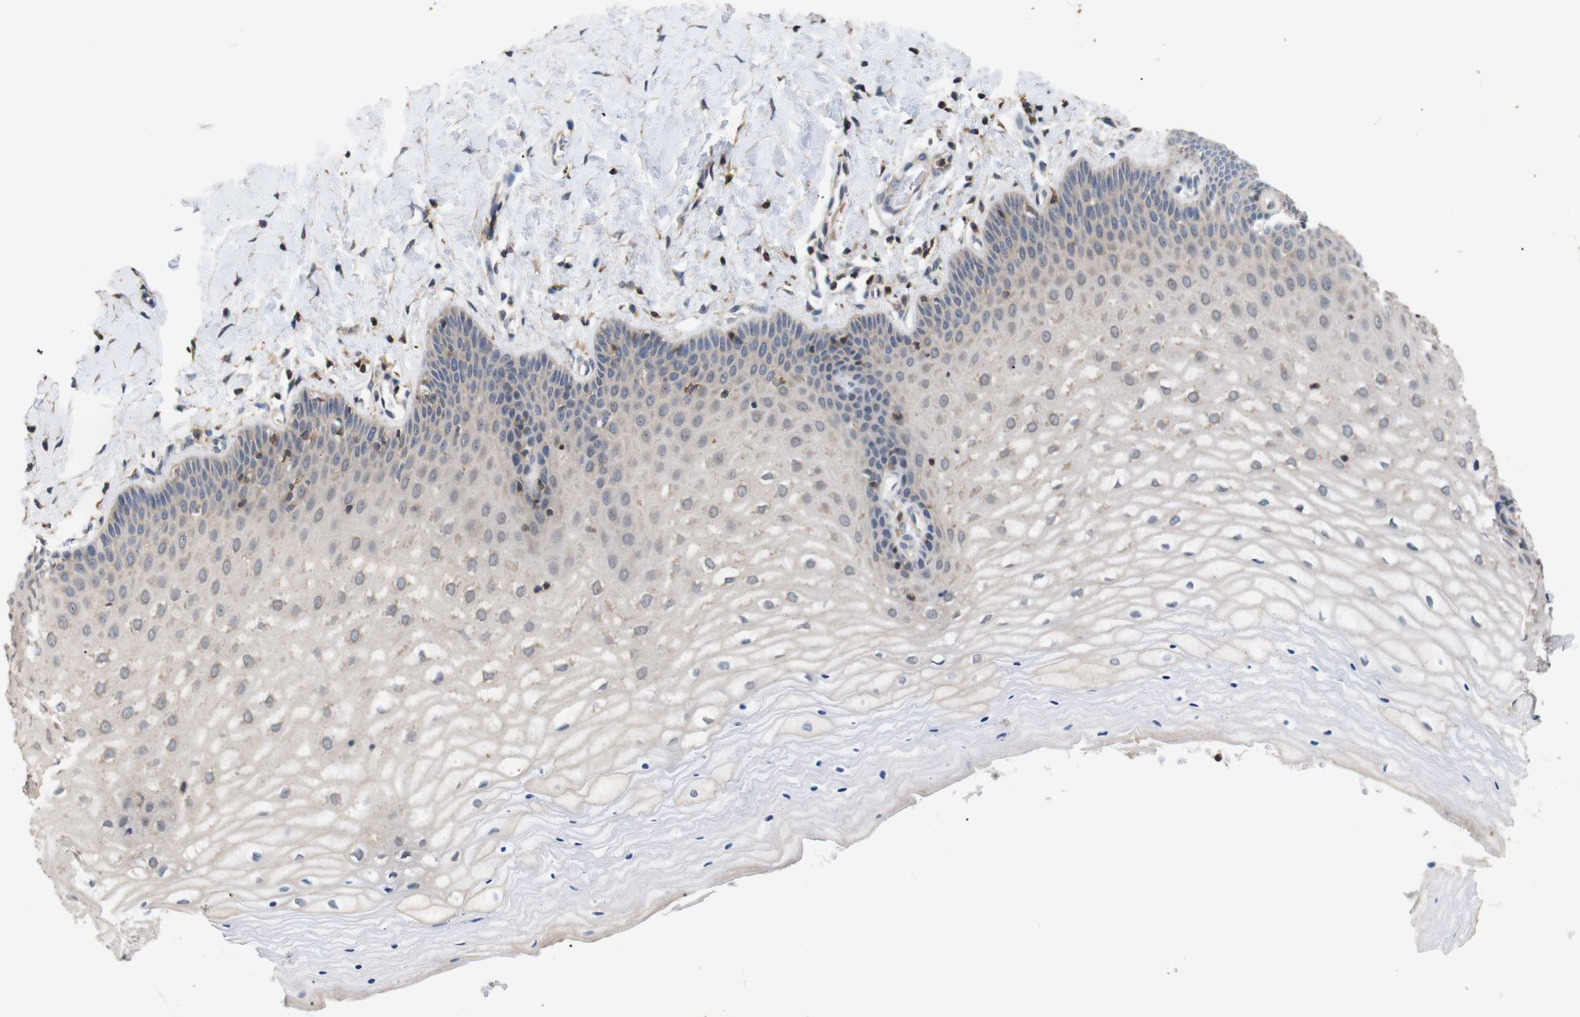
{"staining": {"intensity": "negative", "quantity": "none", "location": "none"}, "tissue": "cervix", "cell_type": "Glandular cells", "image_type": "normal", "snomed": [{"axis": "morphology", "description": "Normal tissue, NOS"}, {"axis": "topography", "description": "Cervix"}], "caption": "The photomicrograph displays no staining of glandular cells in unremarkable cervix.", "gene": "BRWD3", "patient": {"sex": "female", "age": 55}}